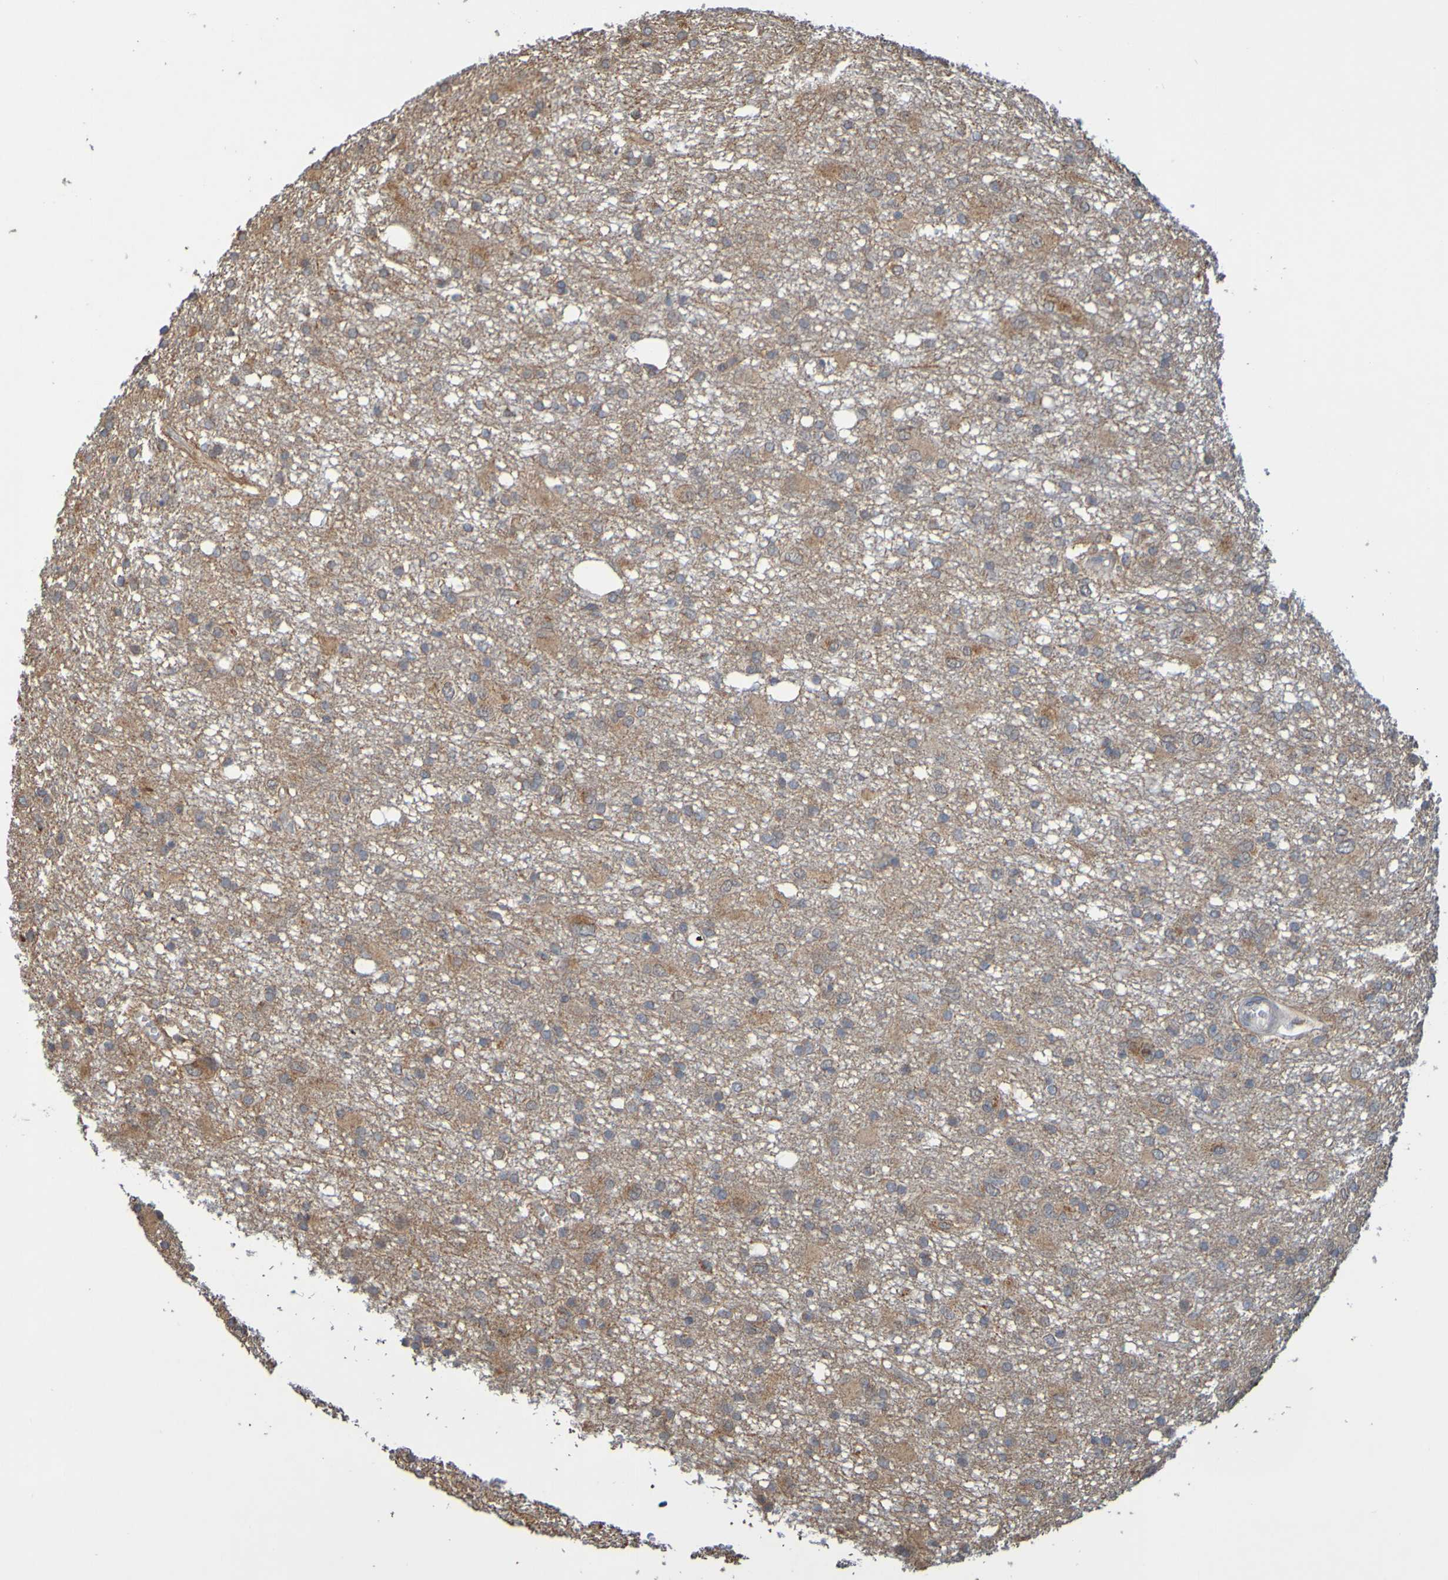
{"staining": {"intensity": "weak", "quantity": "25%-75%", "location": "cytoplasmic/membranous"}, "tissue": "glioma", "cell_type": "Tumor cells", "image_type": "cancer", "snomed": [{"axis": "morphology", "description": "Glioma, malignant, High grade"}, {"axis": "topography", "description": "Brain"}], "caption": "Immunohistochemical staining of malignant glioma (high-grade) demonstrates low levels of weak cytoplasmic/membranous expression in approximately 25%-75% of tumor cells.", "gene": "TMBIM1", "patient": {"sex": "female", "age": 59}}